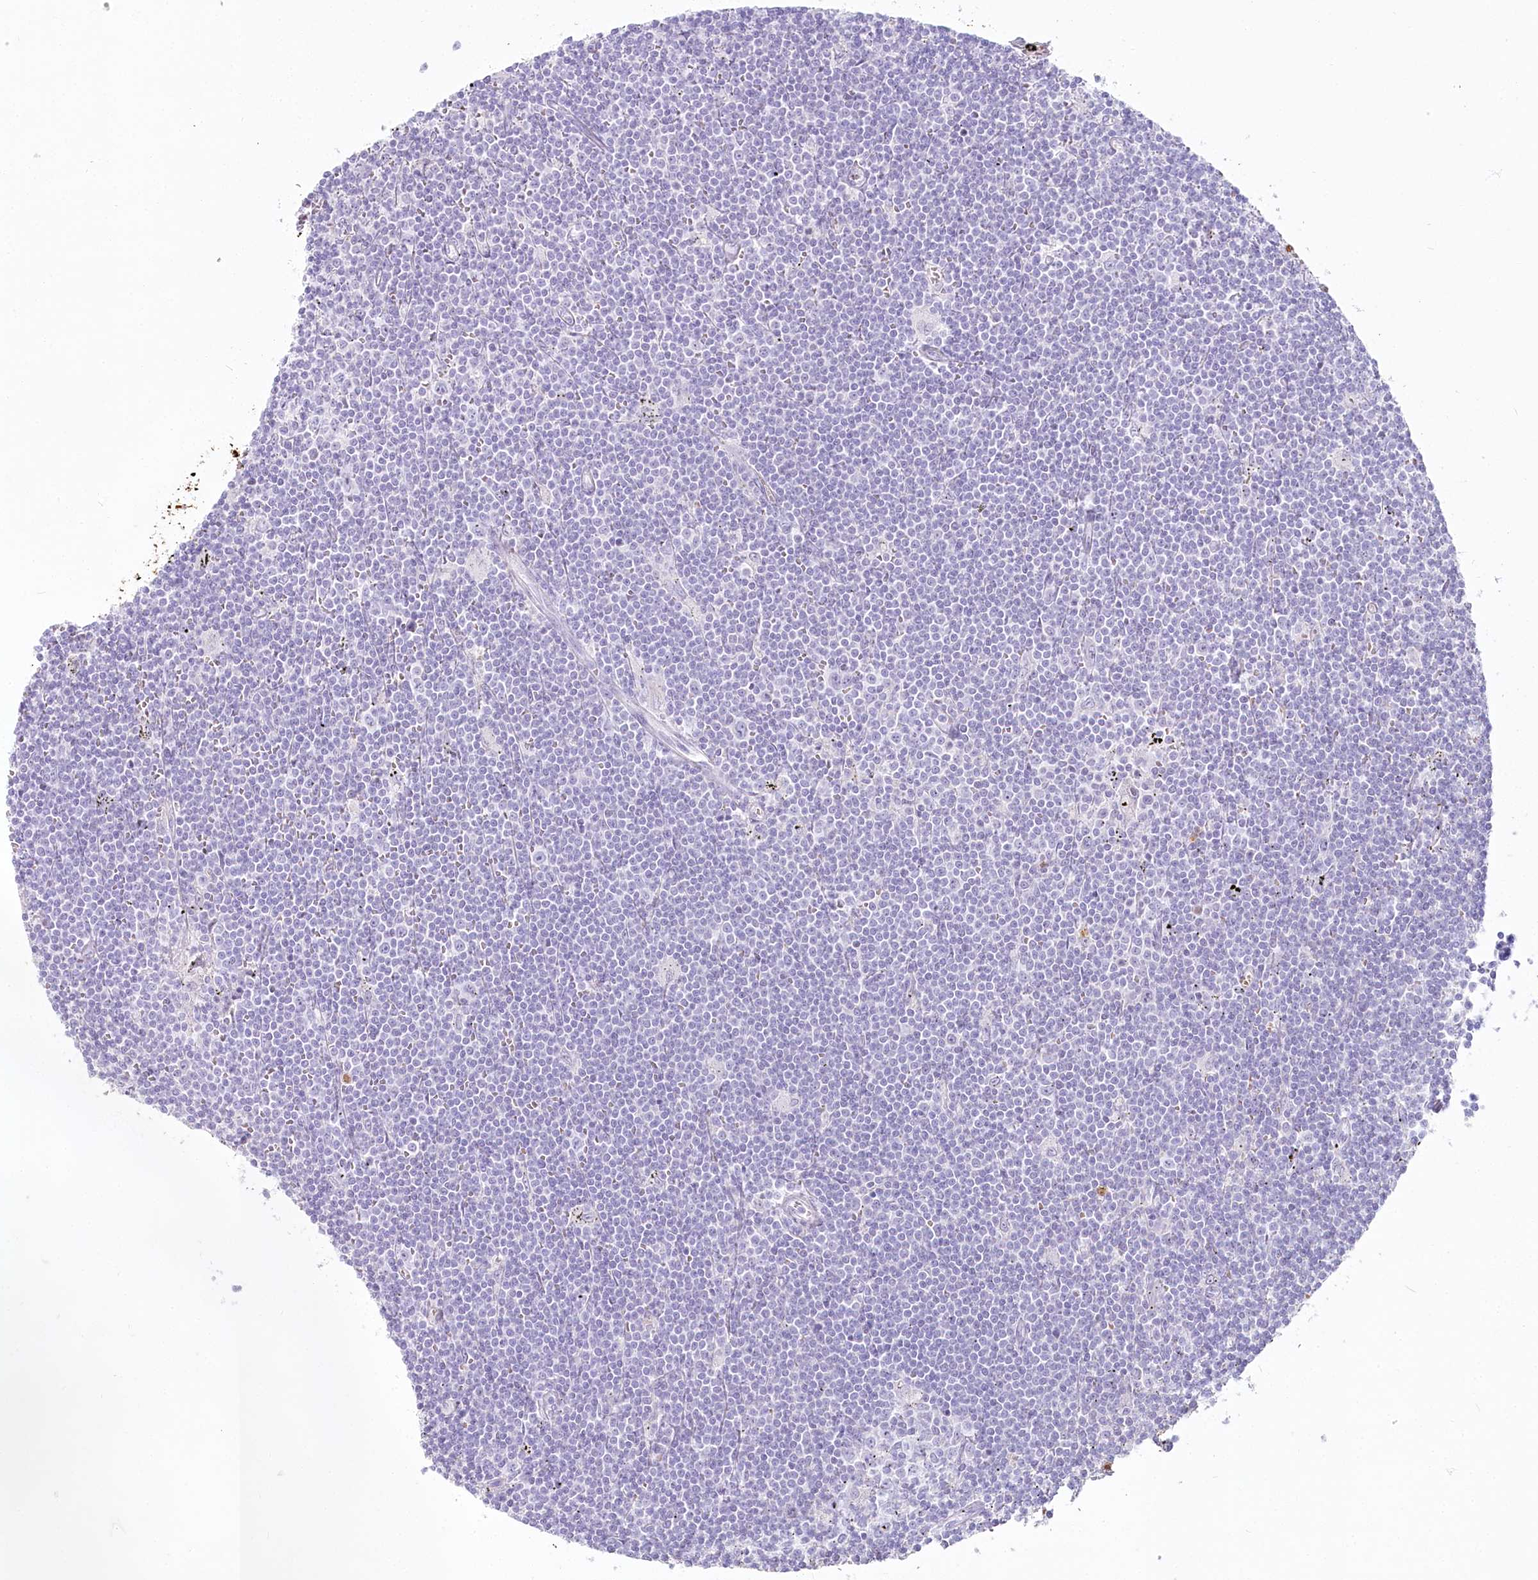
{"staining": {"intensity": "negative", "quantity": "none", "location": "none"}, "tissue": "lymphoma", "cell_type": "Tumor cells", "image_type": "cancer", "snomed": [{"axis": "morphology", "description": "Malignant lymphoma, non-Hodgkin's type, Low grade"}, {"axis": "topography", "description": "Spleen"}], "caption": "Malignant lymphoma, non-Hodgkin's type (low-grade) was stained to show a protein in brown. There is no significant staining in tumor cells.", "gene": "IFIT5", "patient": {"sex": "male", "age": 76}}